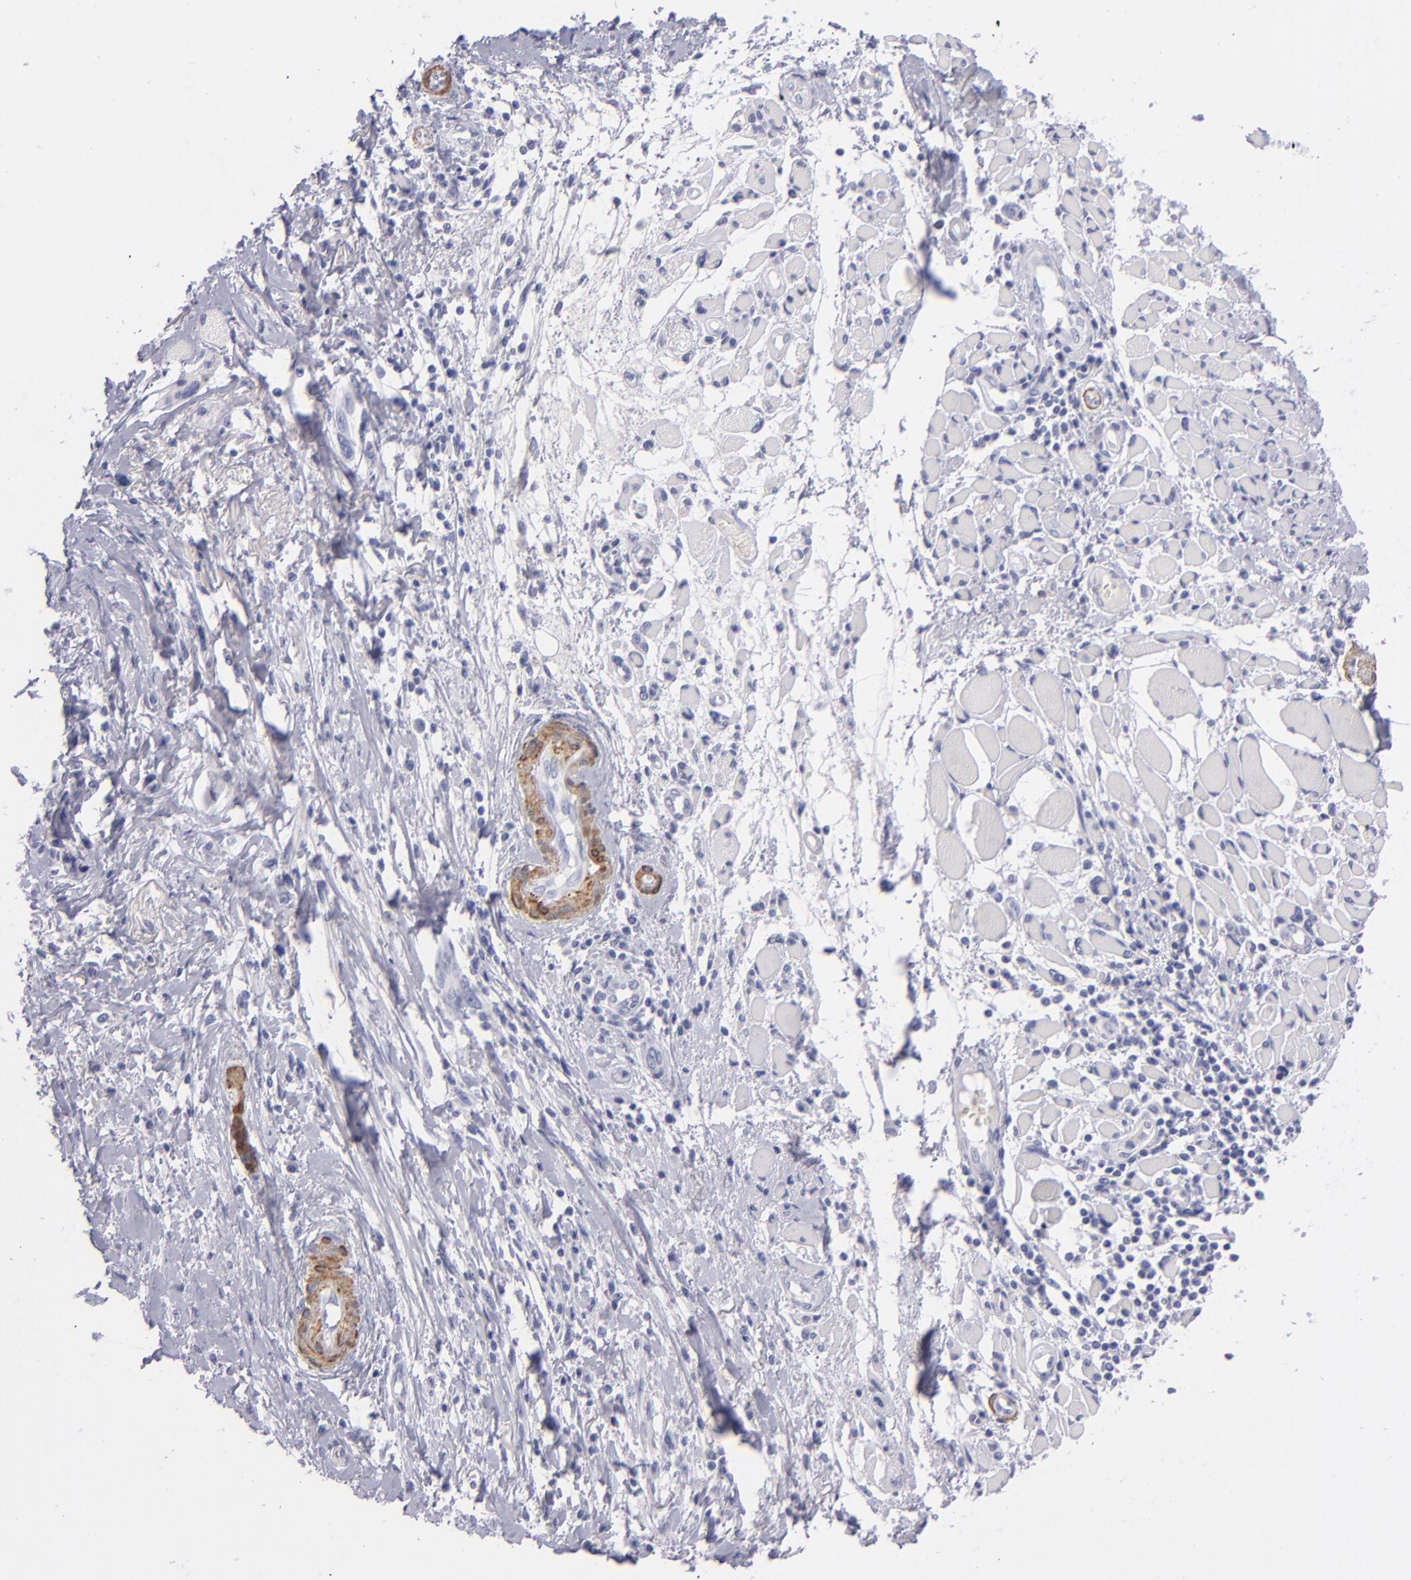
{"staining": {"intensity": "negative", "quantity": "none", "location": "none"}, "tissue": "melanoma", "cell_type": "Tumor cells", "image_type": "cancer", "snomed": [{"axis": "morphology", "description": "Malignant melanoma, NOS"}, {"axis": "topography", "description": "Skin"}], "caption": "DAB immunohistochemical staining of human melanoma demonstrates no significant expression in tumor cells.", "gene": "MYH11", "patient": {"sex": "male", "age": 91}}